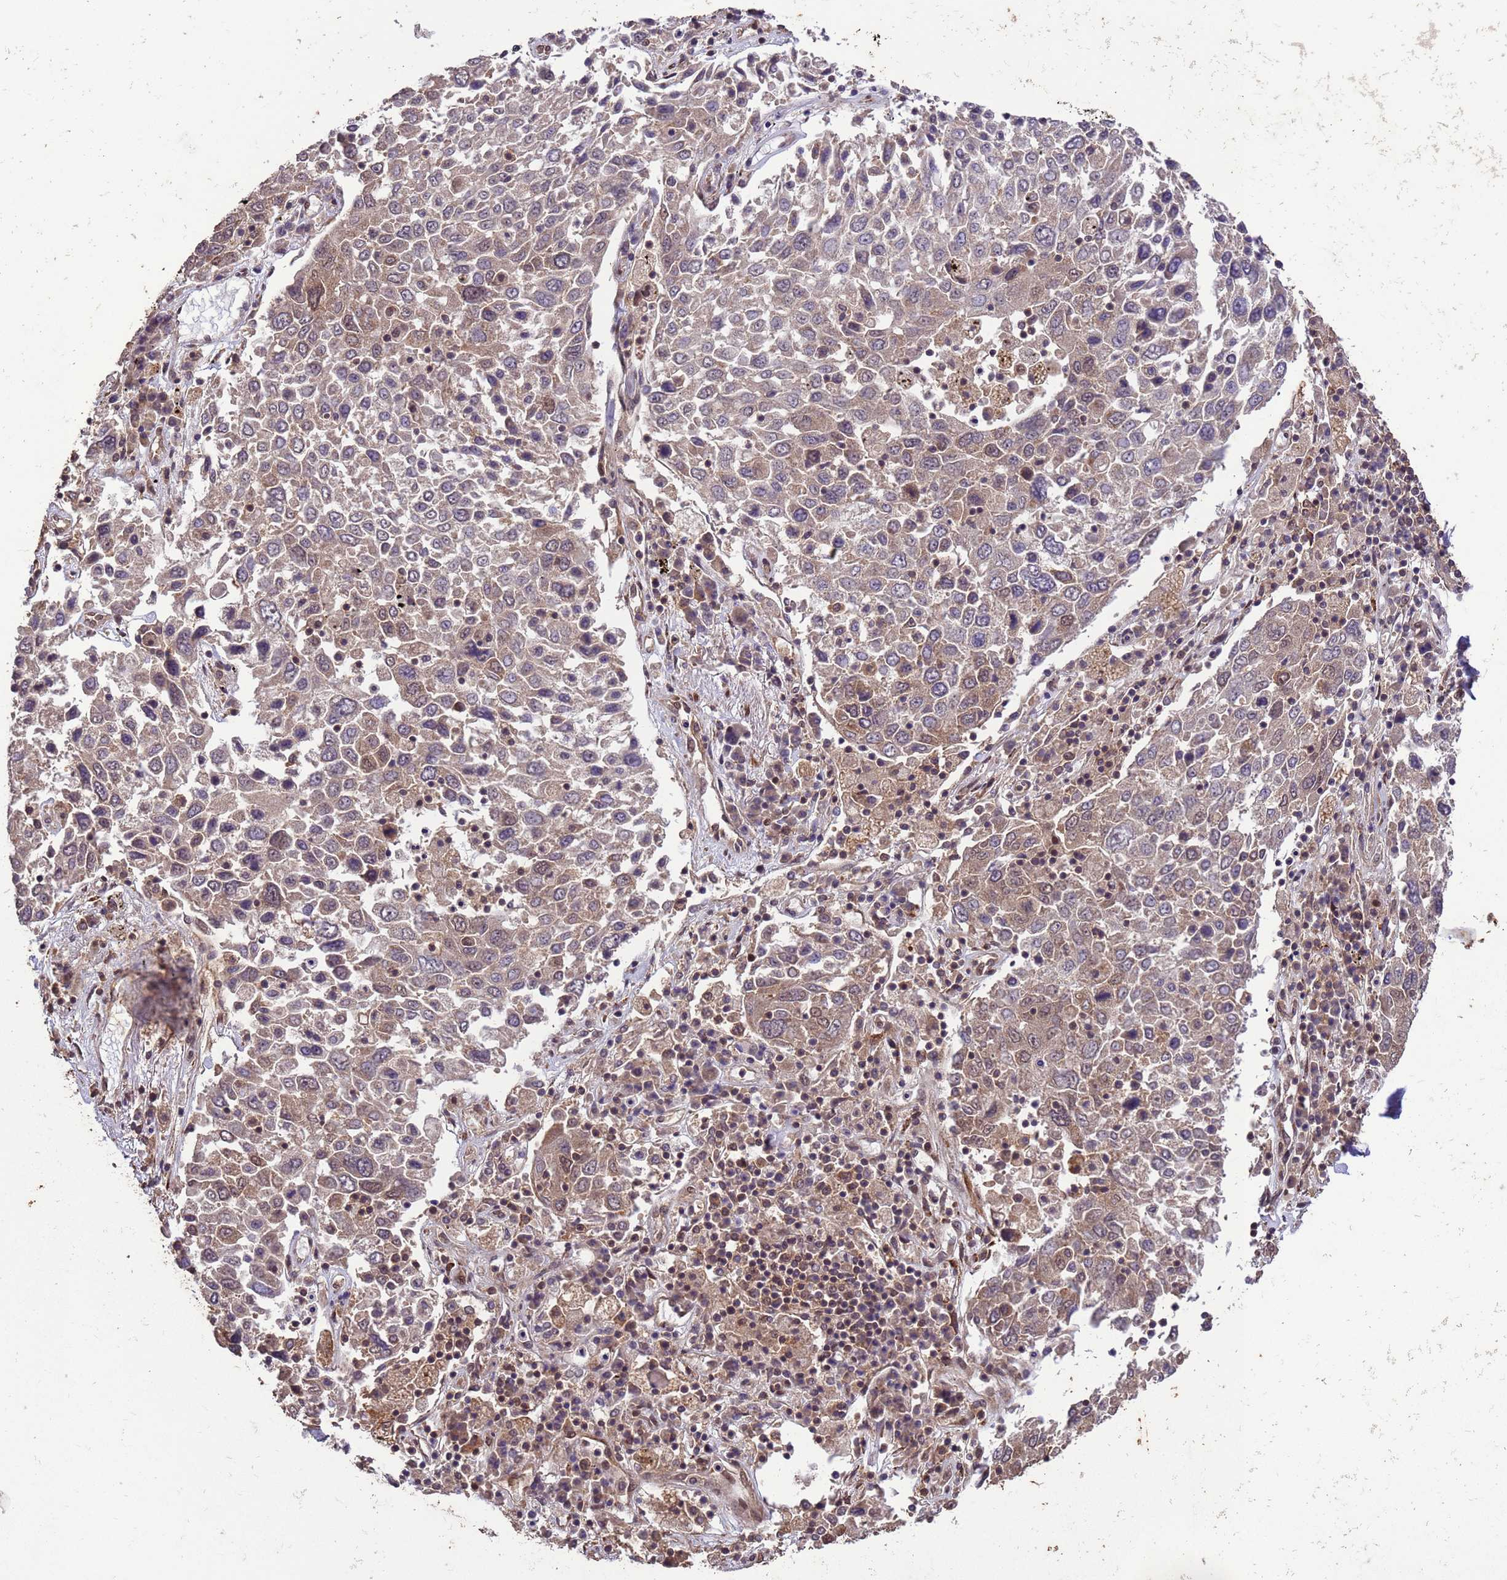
{"staining": {"intensity": "weak", "quantity": "25%-75%", "location": "nuclear"}, "tissue": "lung cancer", "cell_type": "Tumor cells", "image_type": "cancer", "snomed": [{"axis": "morphology", "description": "Squamous cell carcinoma, NOS"}, {"axis": "topography", "description": "Lung"}], "caption": "Immunohistochemistry (IHC) micrograph of neoplastic tissue: lung squamous cell carcinoma stained using IHC exhibits low levels of weak protein expression localized specifically in the nuclear of tumor cells, appearing as a nuclear brown color.", "gene": "VSTM4", "patient": {"sex": "male", "age": 65}}